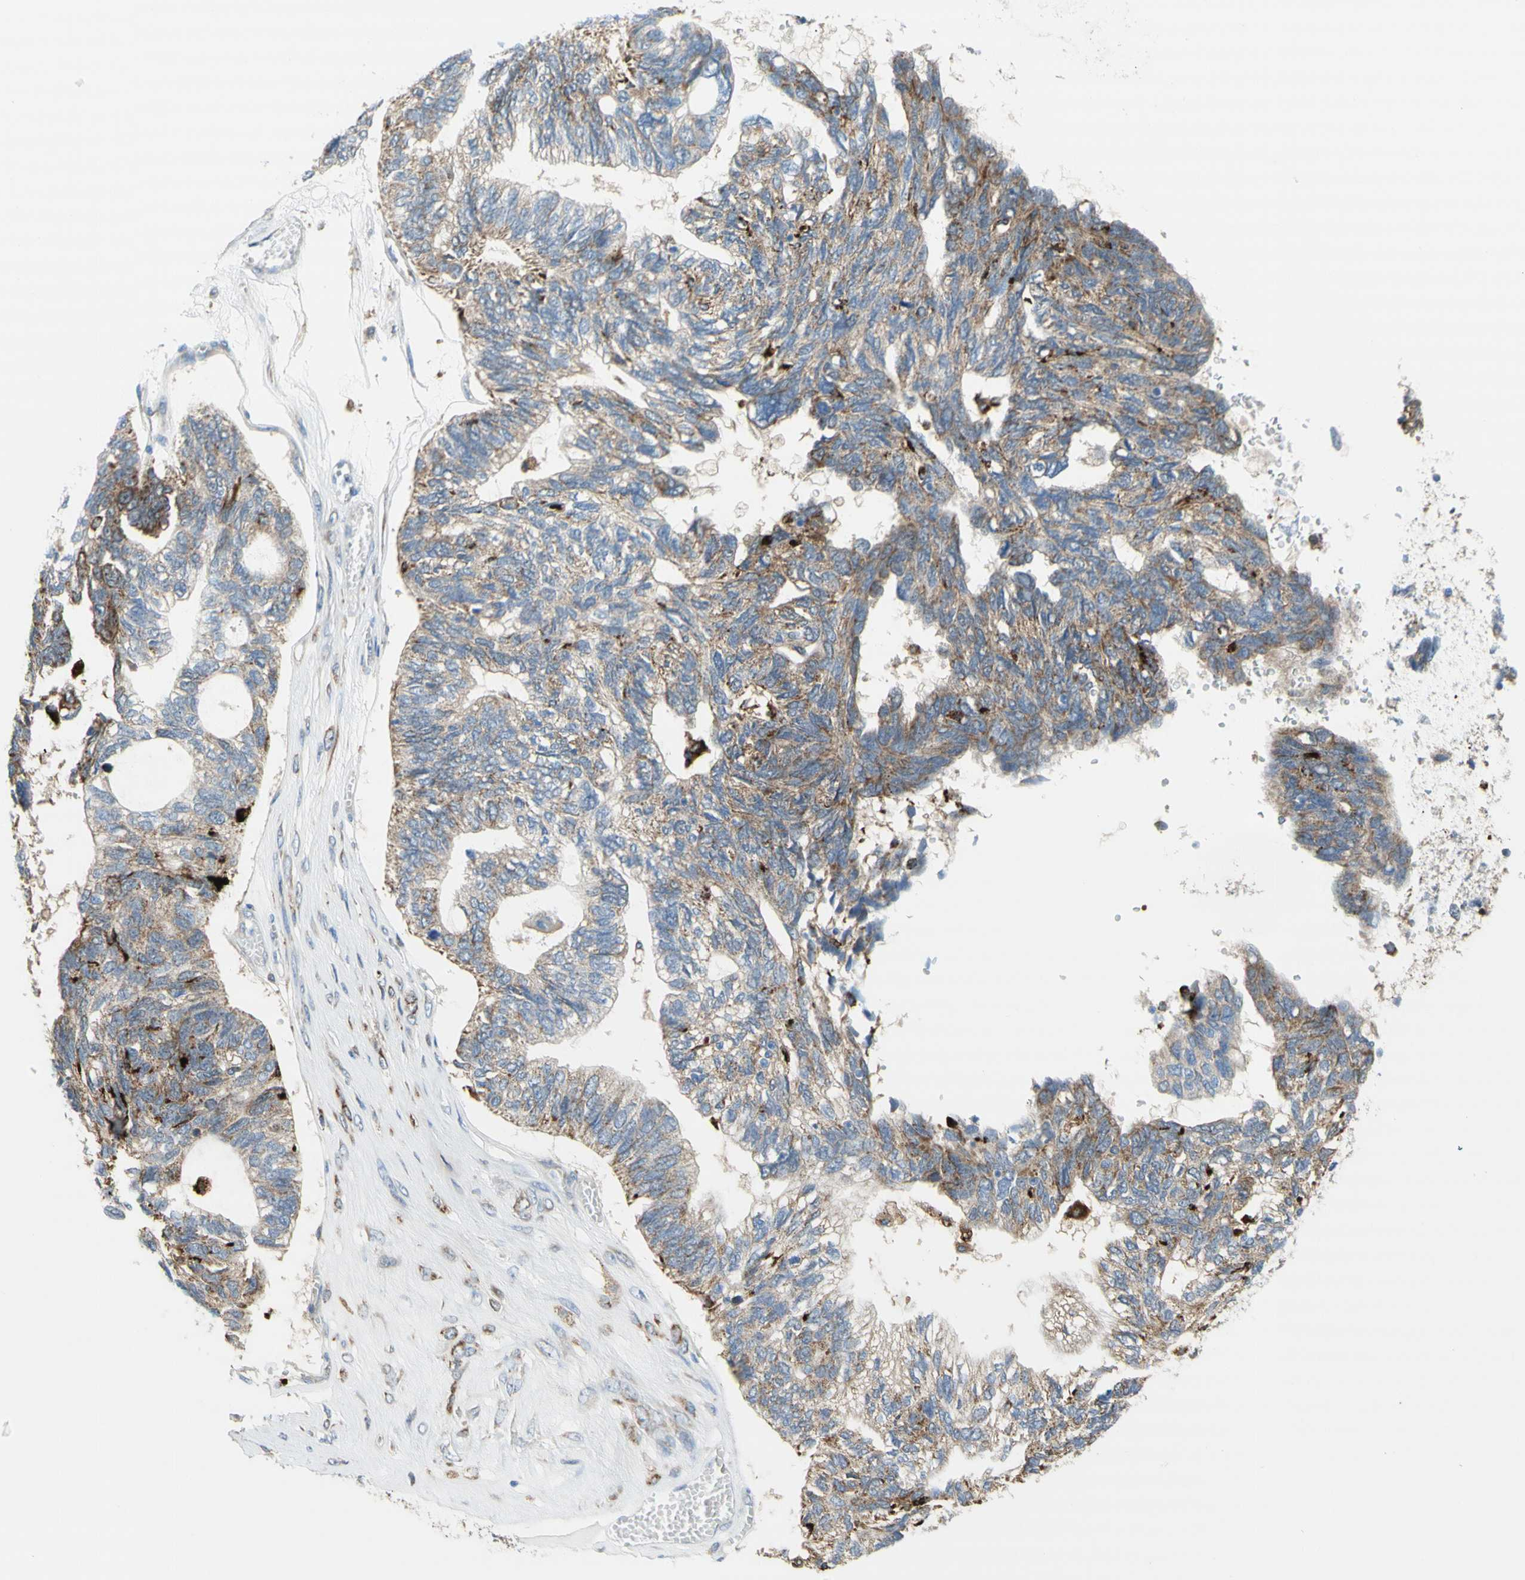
{"staining": {"intensity": "moderate", "quantity": "25%-75%", "location": "cytoplasmic/membranous"}, "tissue": "ovarian cancer", "cell_type": "Tumor cells", "image_type": "cancer", "snomed": [{"axis": "morphology", "description": "Cystadenocarcinoma, serous, NOS"}, {"axis": "topography", "description": "Ovary"}], "caption": "IHC (DAB (3,3'-diaminobenzidine)) staining of human ovarian serous cystadenocarcinoma reveals moderate cytoplasmic/membranous protein staining in about 25%-75% of tumor cells.", "gene": "URB2", "patient": {"sex": "female", "age": 79}}